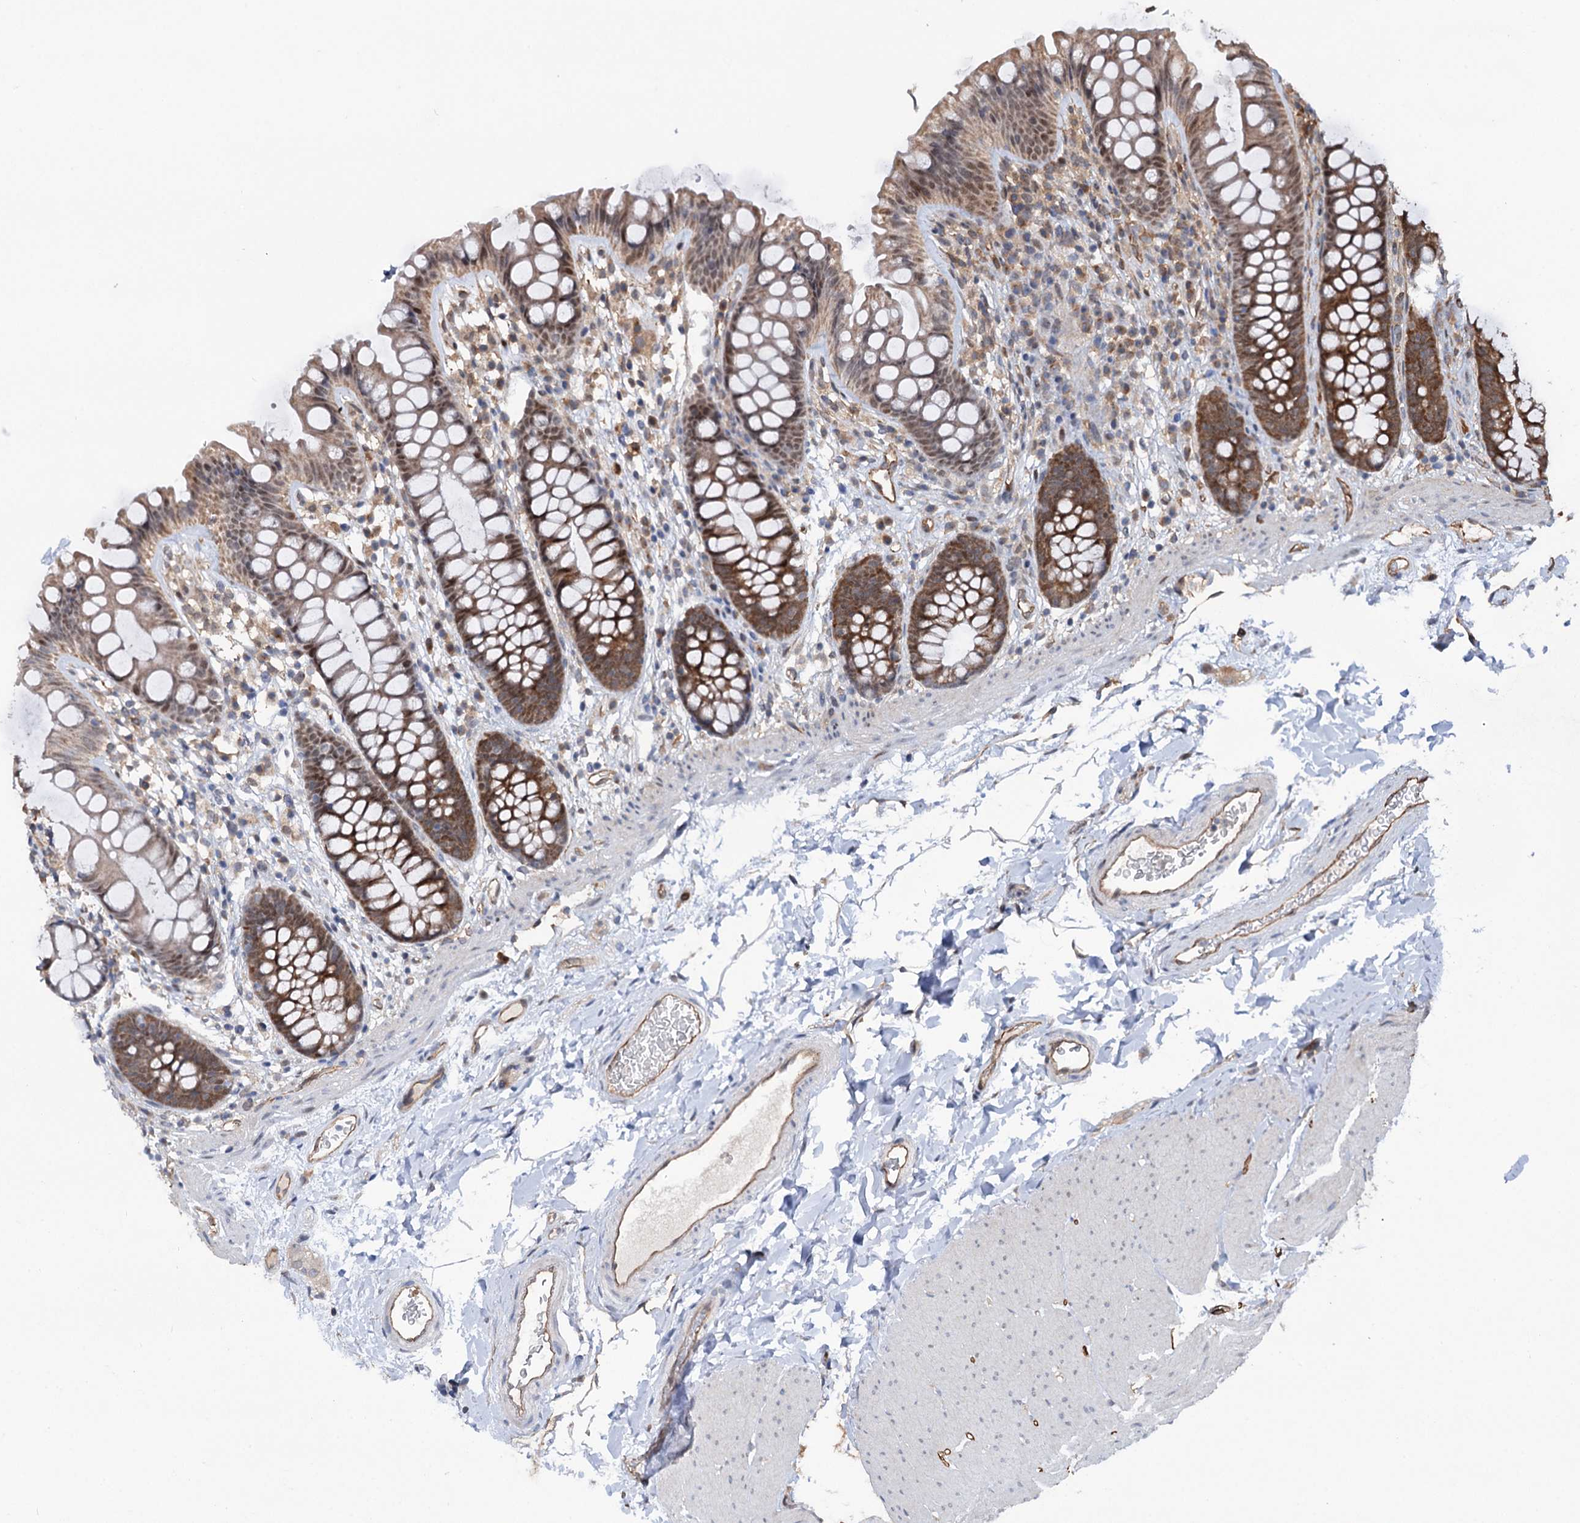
{"staining": {"intensity": "moderate", "quantity": ">75%", "location": "cytoplasmic/membranous"}, "tissue": "colon", "cell_type": "Endothelial cells", "image_type": "normal", "snomed": [{"axis": "morphology", "description": "Normal tissue, NOS"}, {"axis": "topography", "description": "Colon"}], "caption": "Protein expression analysis of benign human colon reveals moderate cytoplasmic/membranous positivity in approximately >75% of endothelial cells. Immunohistochemistry (ihc) stains the protein of interest in brown and the nuclei are stained blue.", "gene": "NCAPD2", "patient": {"sex": "female", "age": 62}}